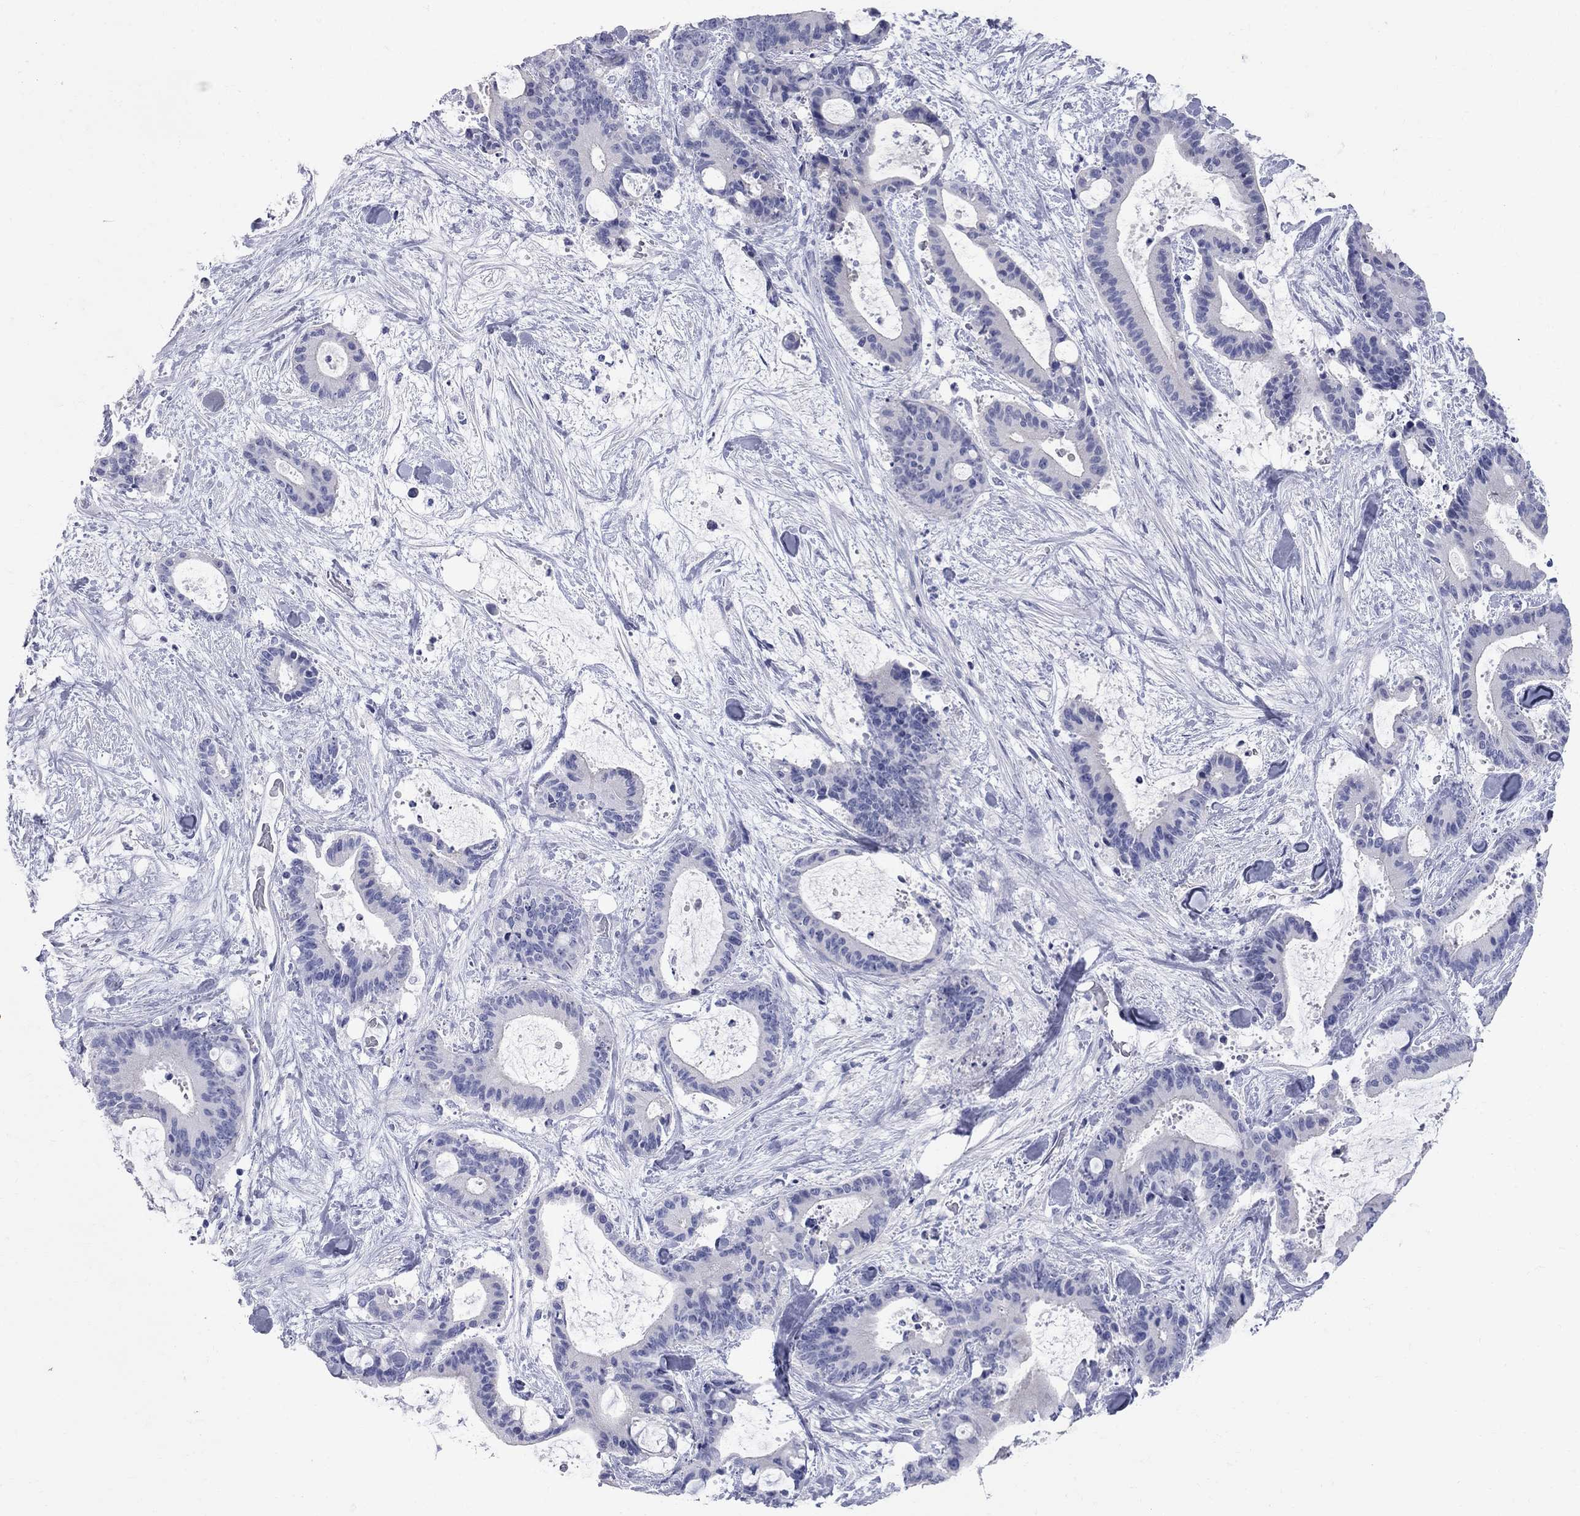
{"staining": {"intensity": "negative", "quantity": "none", "location": "none"}, "tissue": "liver cancer", "cell_type": "Tumor cells", "image_type": "cancer", "snomed": [{"axis": "morphology", "description": "Cholangiocarcinoma"}, {"axis": "topography", "description": "Liver"}], "caption": "IHC of liver cancer (cholangiocarcinoma) reveals no expression in tumor cells.", "gene": "AOX1", "patient": {"sex": "female", "age": 73}}